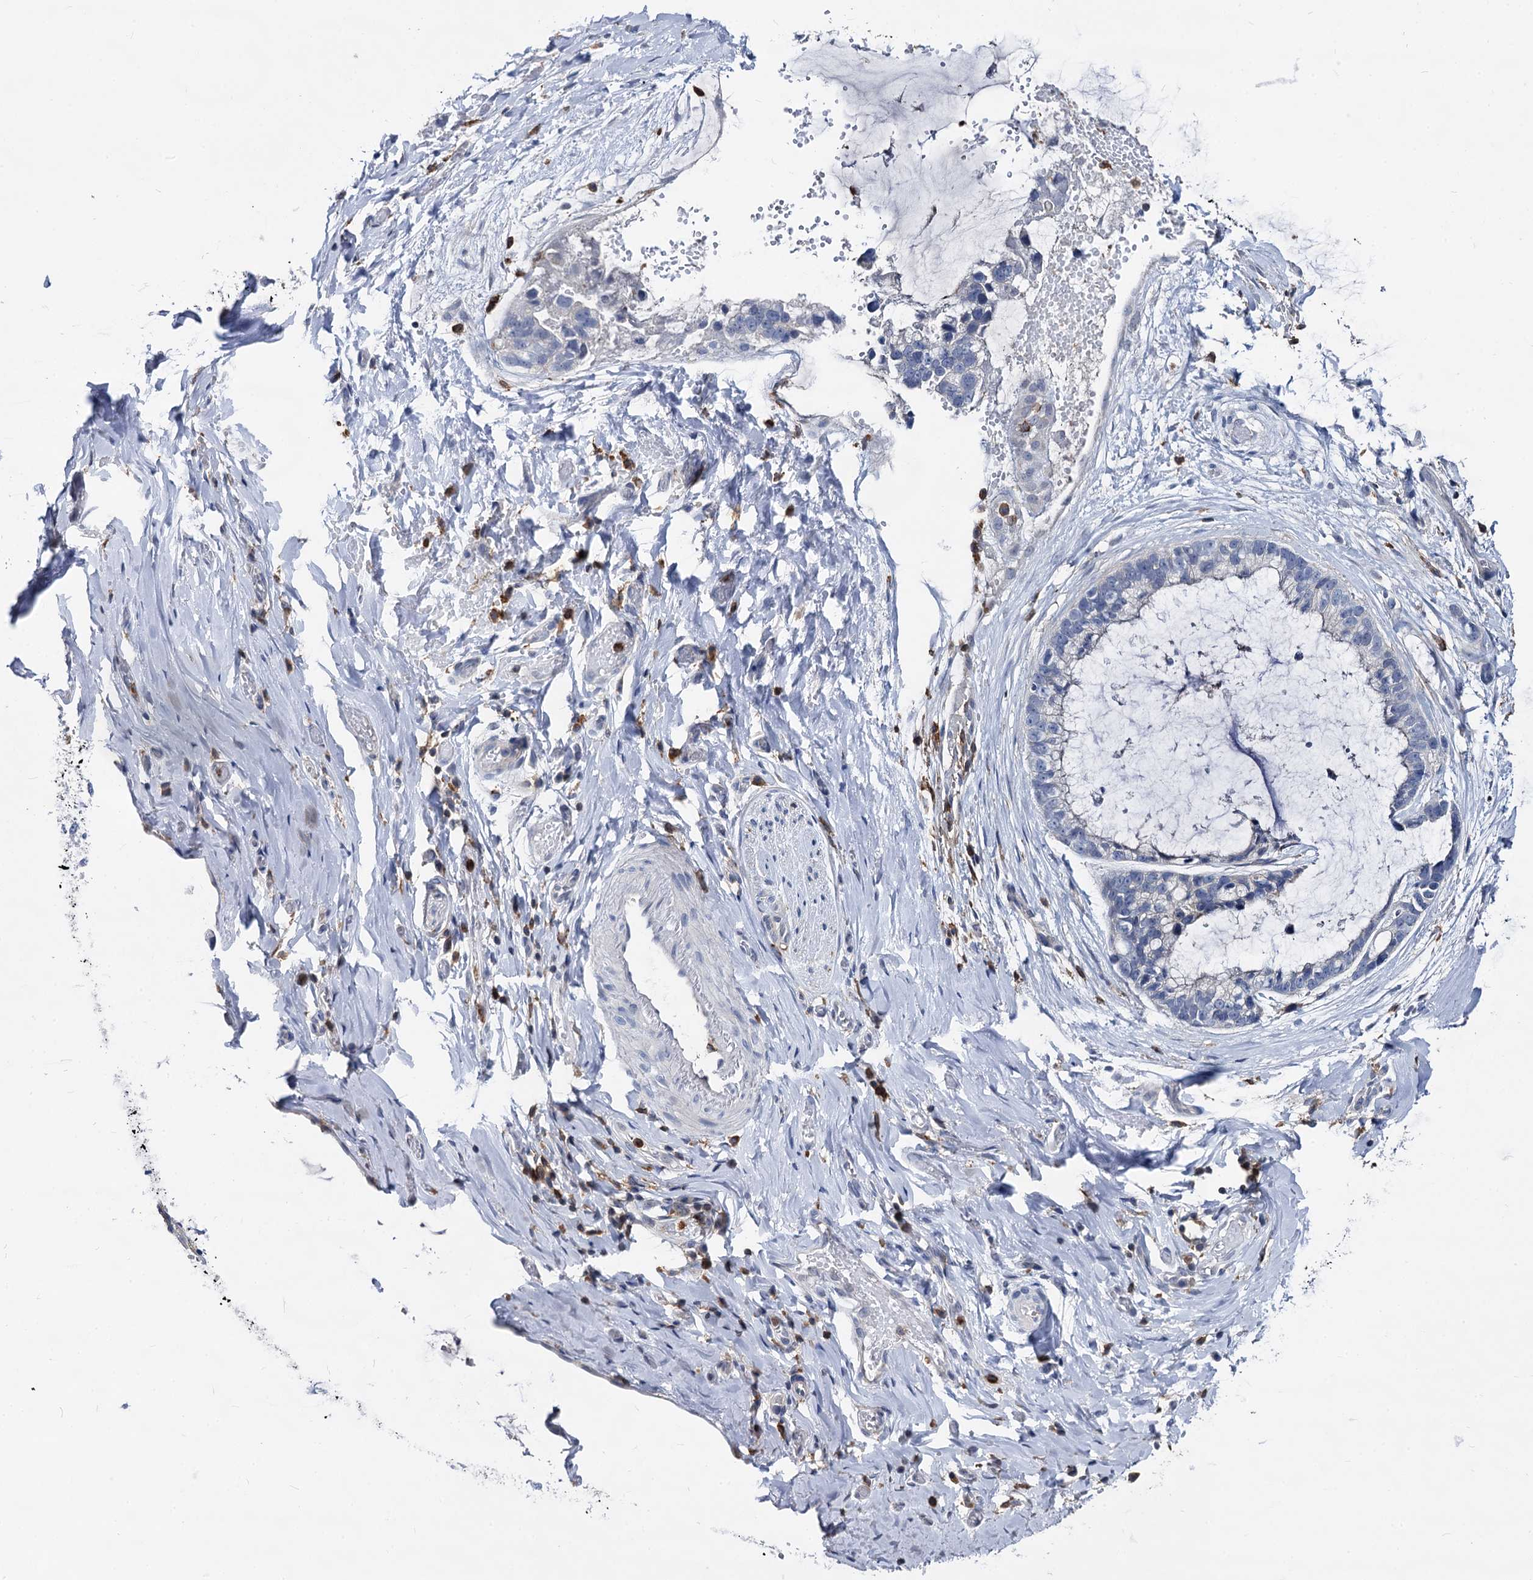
{"staining": {"intensity": "negative", "quantity": "none", "location": "none"}, "tissue": "ovarian cancer", "cell_type": "Tumor cells", "image_type": "cancer", "snomed": [{"axis": "morphology", "description": "Cystadenocarcinoma, mucinous, NOS"}, {"axis": "topography", "description": "Ovary"}], "caption": "Tumor cells show no significant expression in ovarian cancer. (DAB (3,3'-diaminobenzidine) IHC, high magnification).", "gene": "RHOG", "patient": {"sex": "female", "age": 39}}